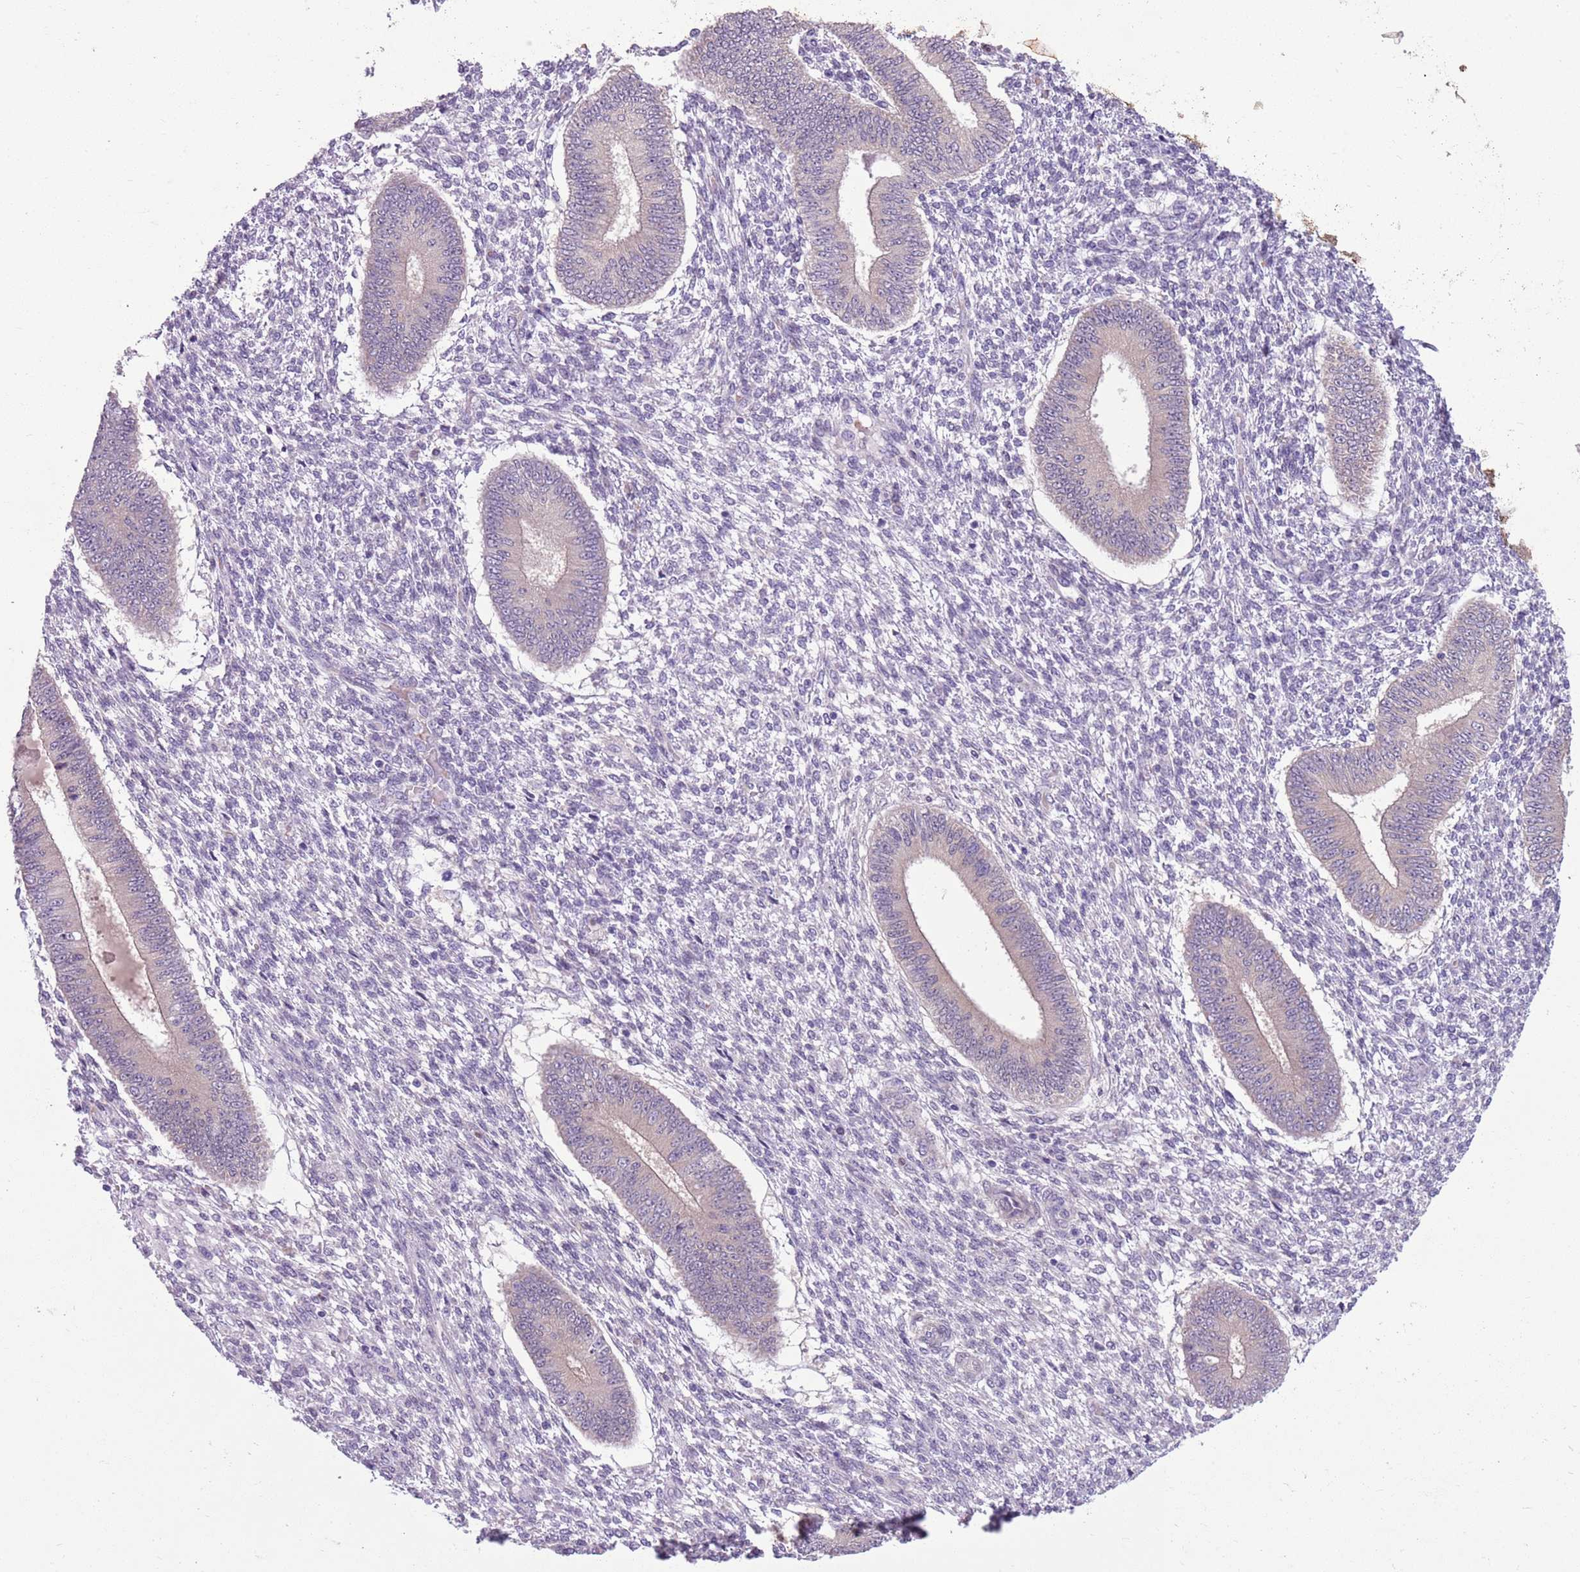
{"staining": {"intensity": "negative", "quantity": "none", "location": "none"}, "tissue": "endometrium", "cell_type": "Cells in endometrial stroma", "image_type": "normal", "snomed": [{"axis": "morphology", "description": "Normal tissue, NOS"}, {"axis": "topography", "description": "Endometrium"}], "caption": "A photomicrograph of human endometrium is negative for staining in cells in endometrial stroma. The staining is performed using DAB brown chromogen with nuclei counter-stained in using hematoxylin.", "gene": "ADCY7", "patient": {"sex": "female", "age": 49}}